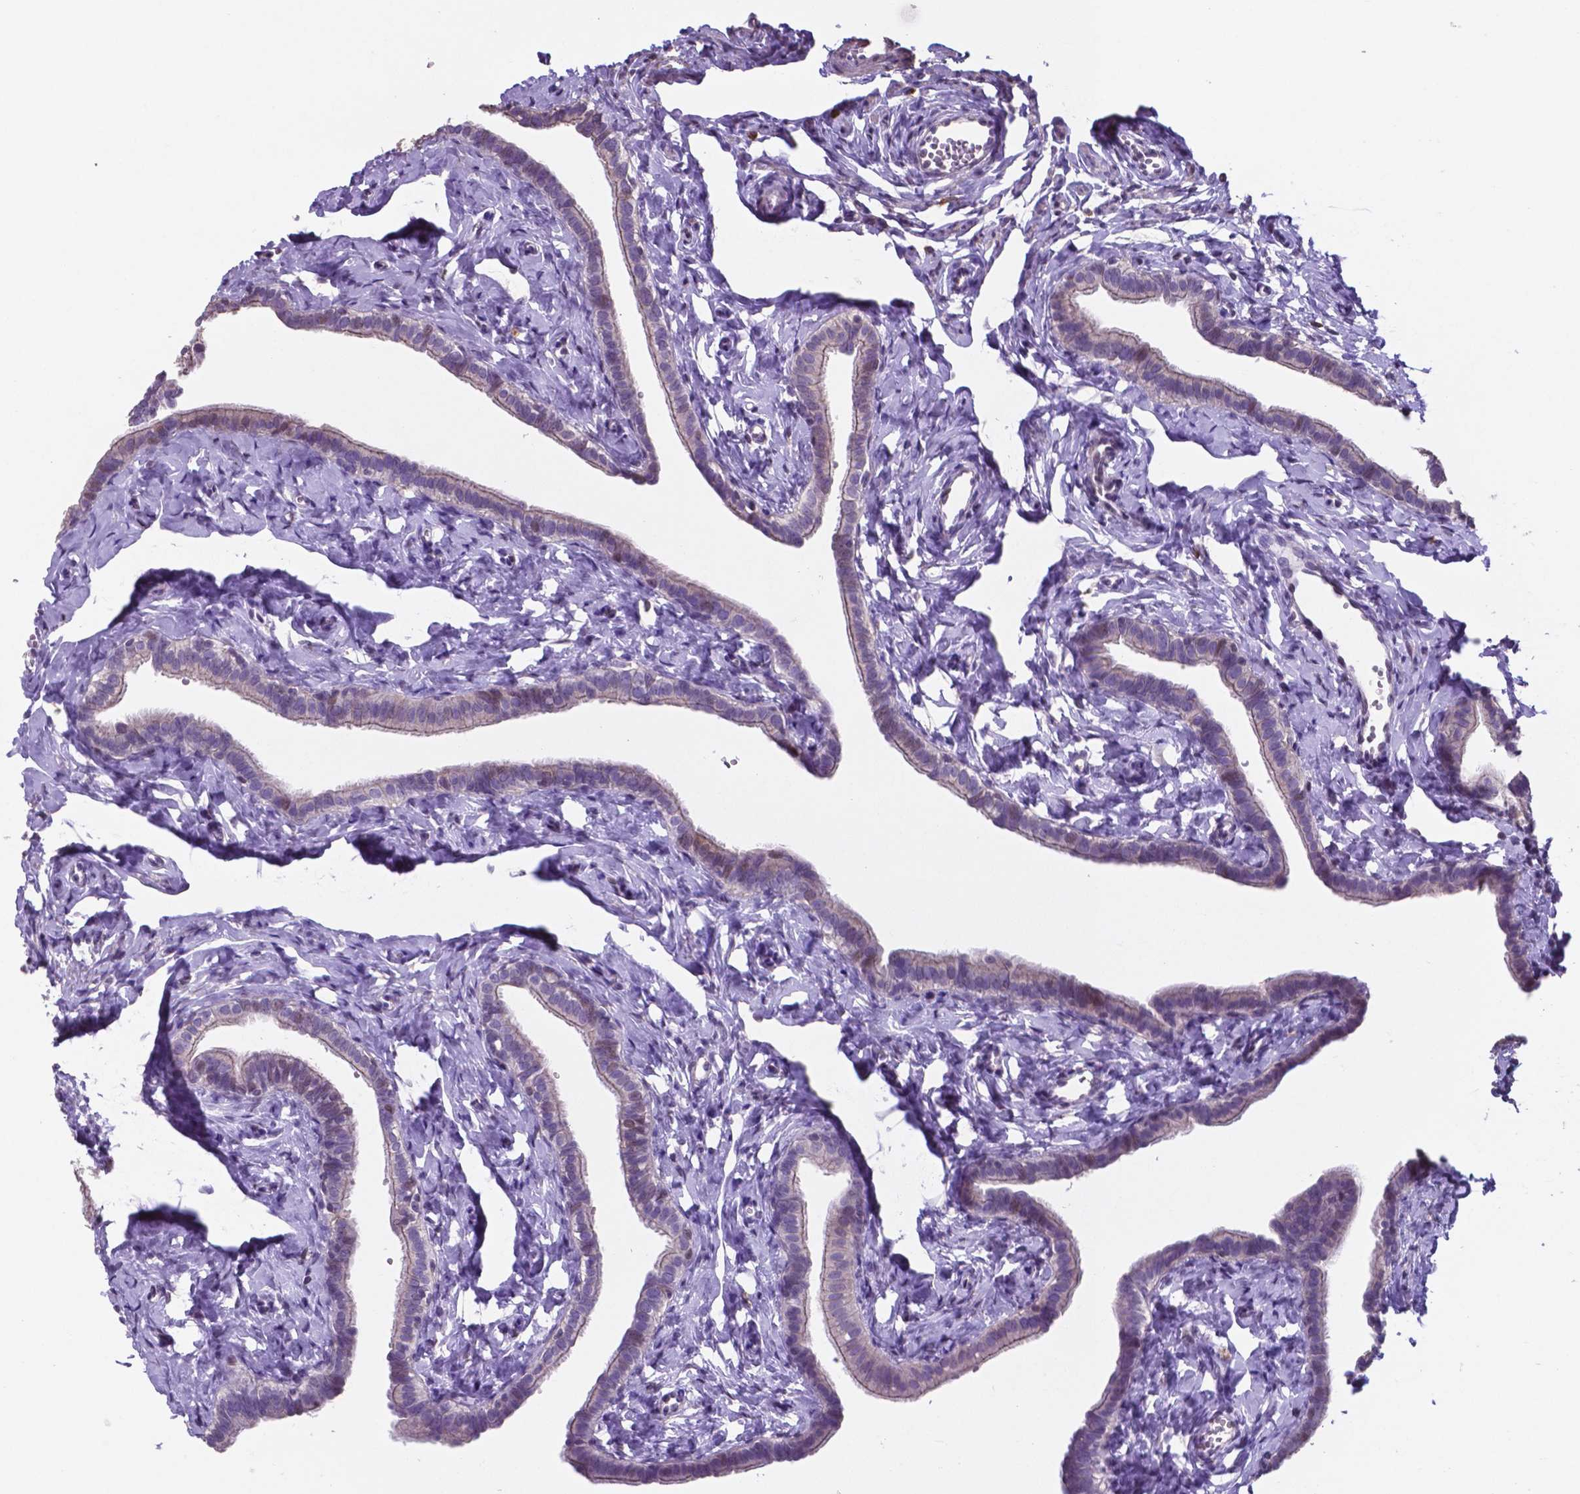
{"staining": {"intensity": "weak", "quantity": "<25%", "location": "cytoplasmic/membranous"}, "tissue": "fallopian tube", "cell_type": "Glandular cells", "image_type": "normal", "snomed": [{"axis": "morphology", "description": "Normal tissue, NOS"}, {"axis": "topography", "description": "Fallopian tube"}], "caption": "Immunohistochemical staining of unremarkable fallopian tube displays no significant staining in glandular cells.", "gene": "MLC1", "patient": {"sex": "female", "age": 41}}